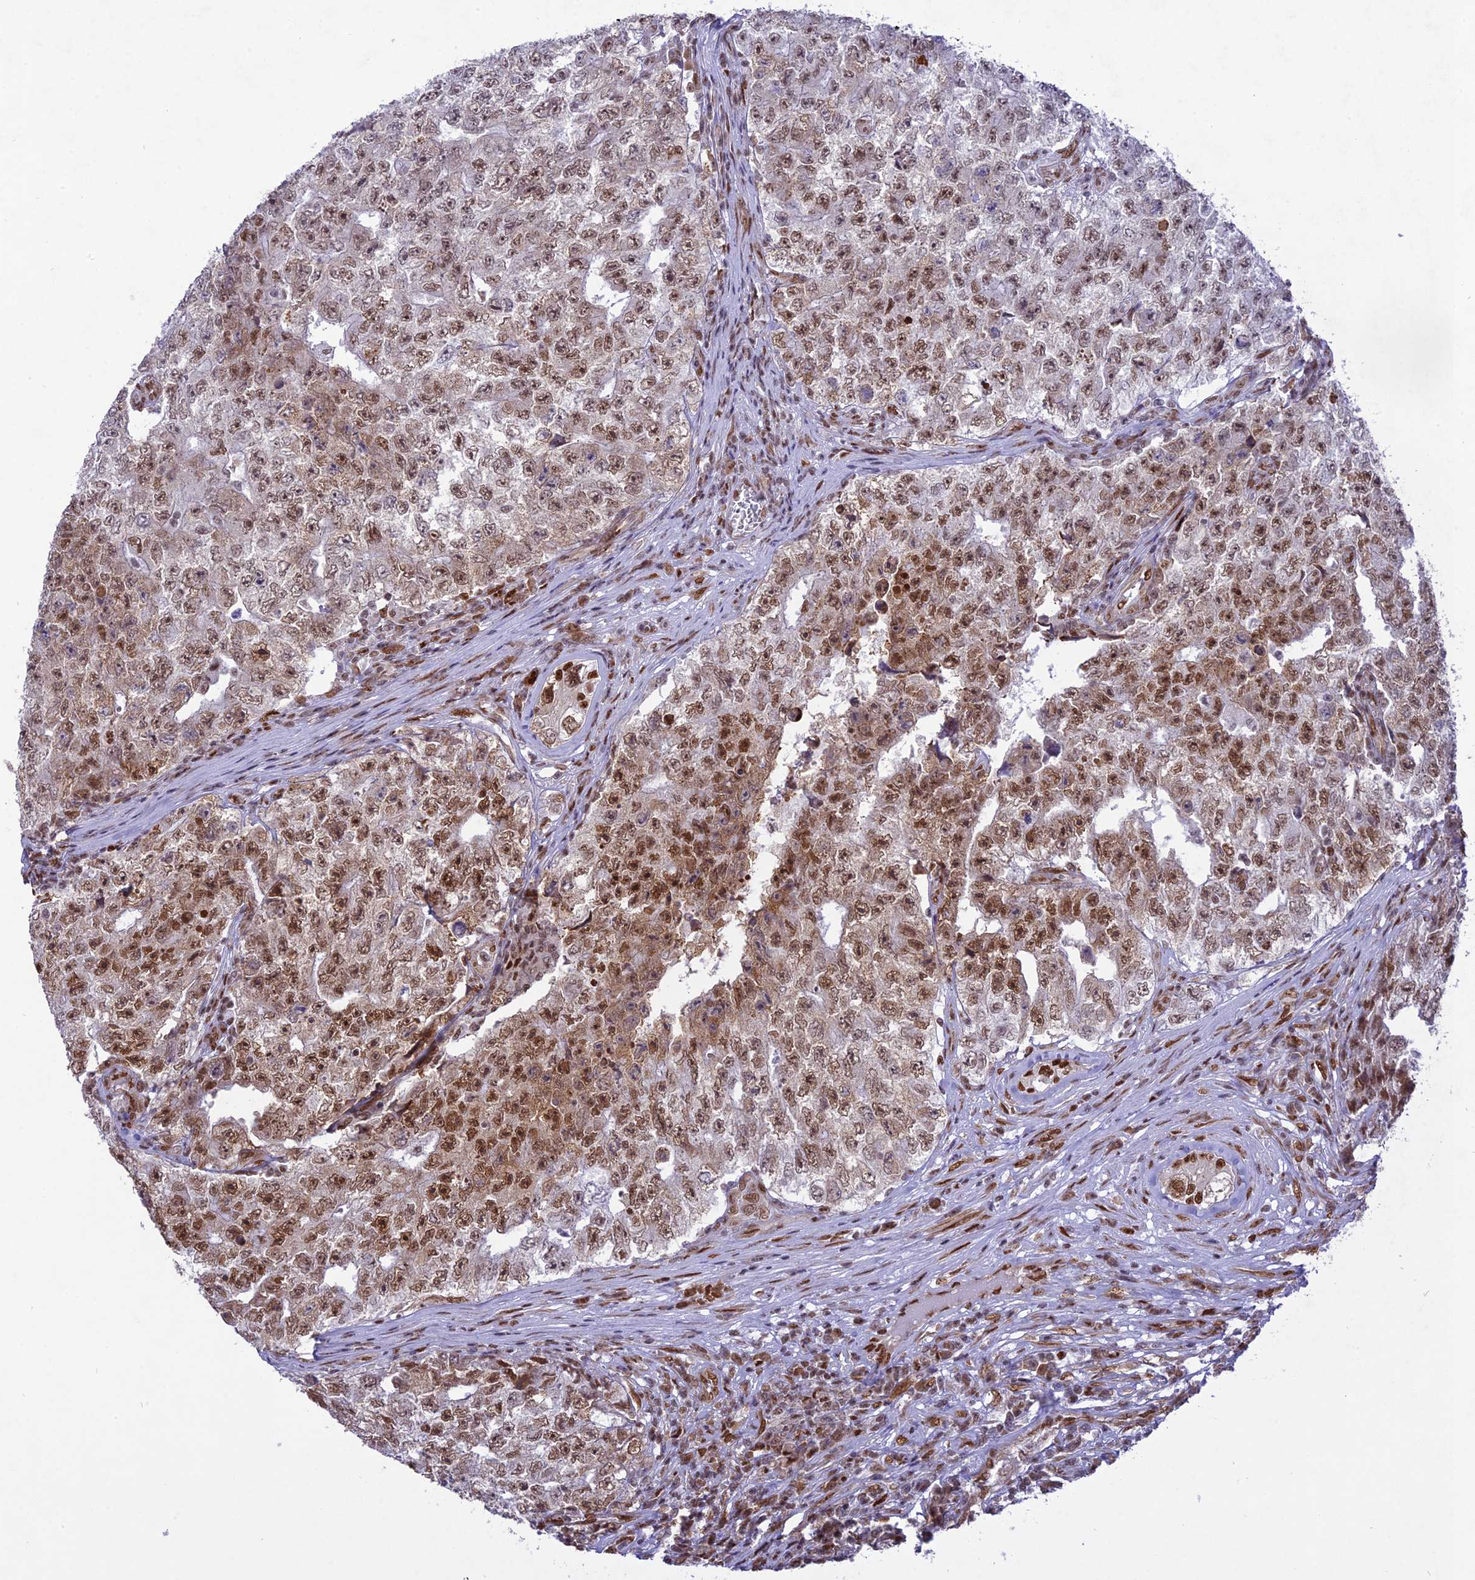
{"staining": {"intensity": "moderate", "quantity": ">75%", "location": "nuclear"}, "tissue": "testis cancer", "cell_type": "Tumor cells", "image_type": "cancer", "snomed": [{"axis": "morphology", "description": "Carcinoma, Embryonal, NOS"}, {"axis": "topography", "description": "Testis"}], "caption": "Immunohistochemical staining of embryonal carcinoma (testis) reveals moderate nuclear protein positivity in approximately >75% of tumor cells.", "gene": "DDX1", "patient": {"sex": "male", "age": 17}}